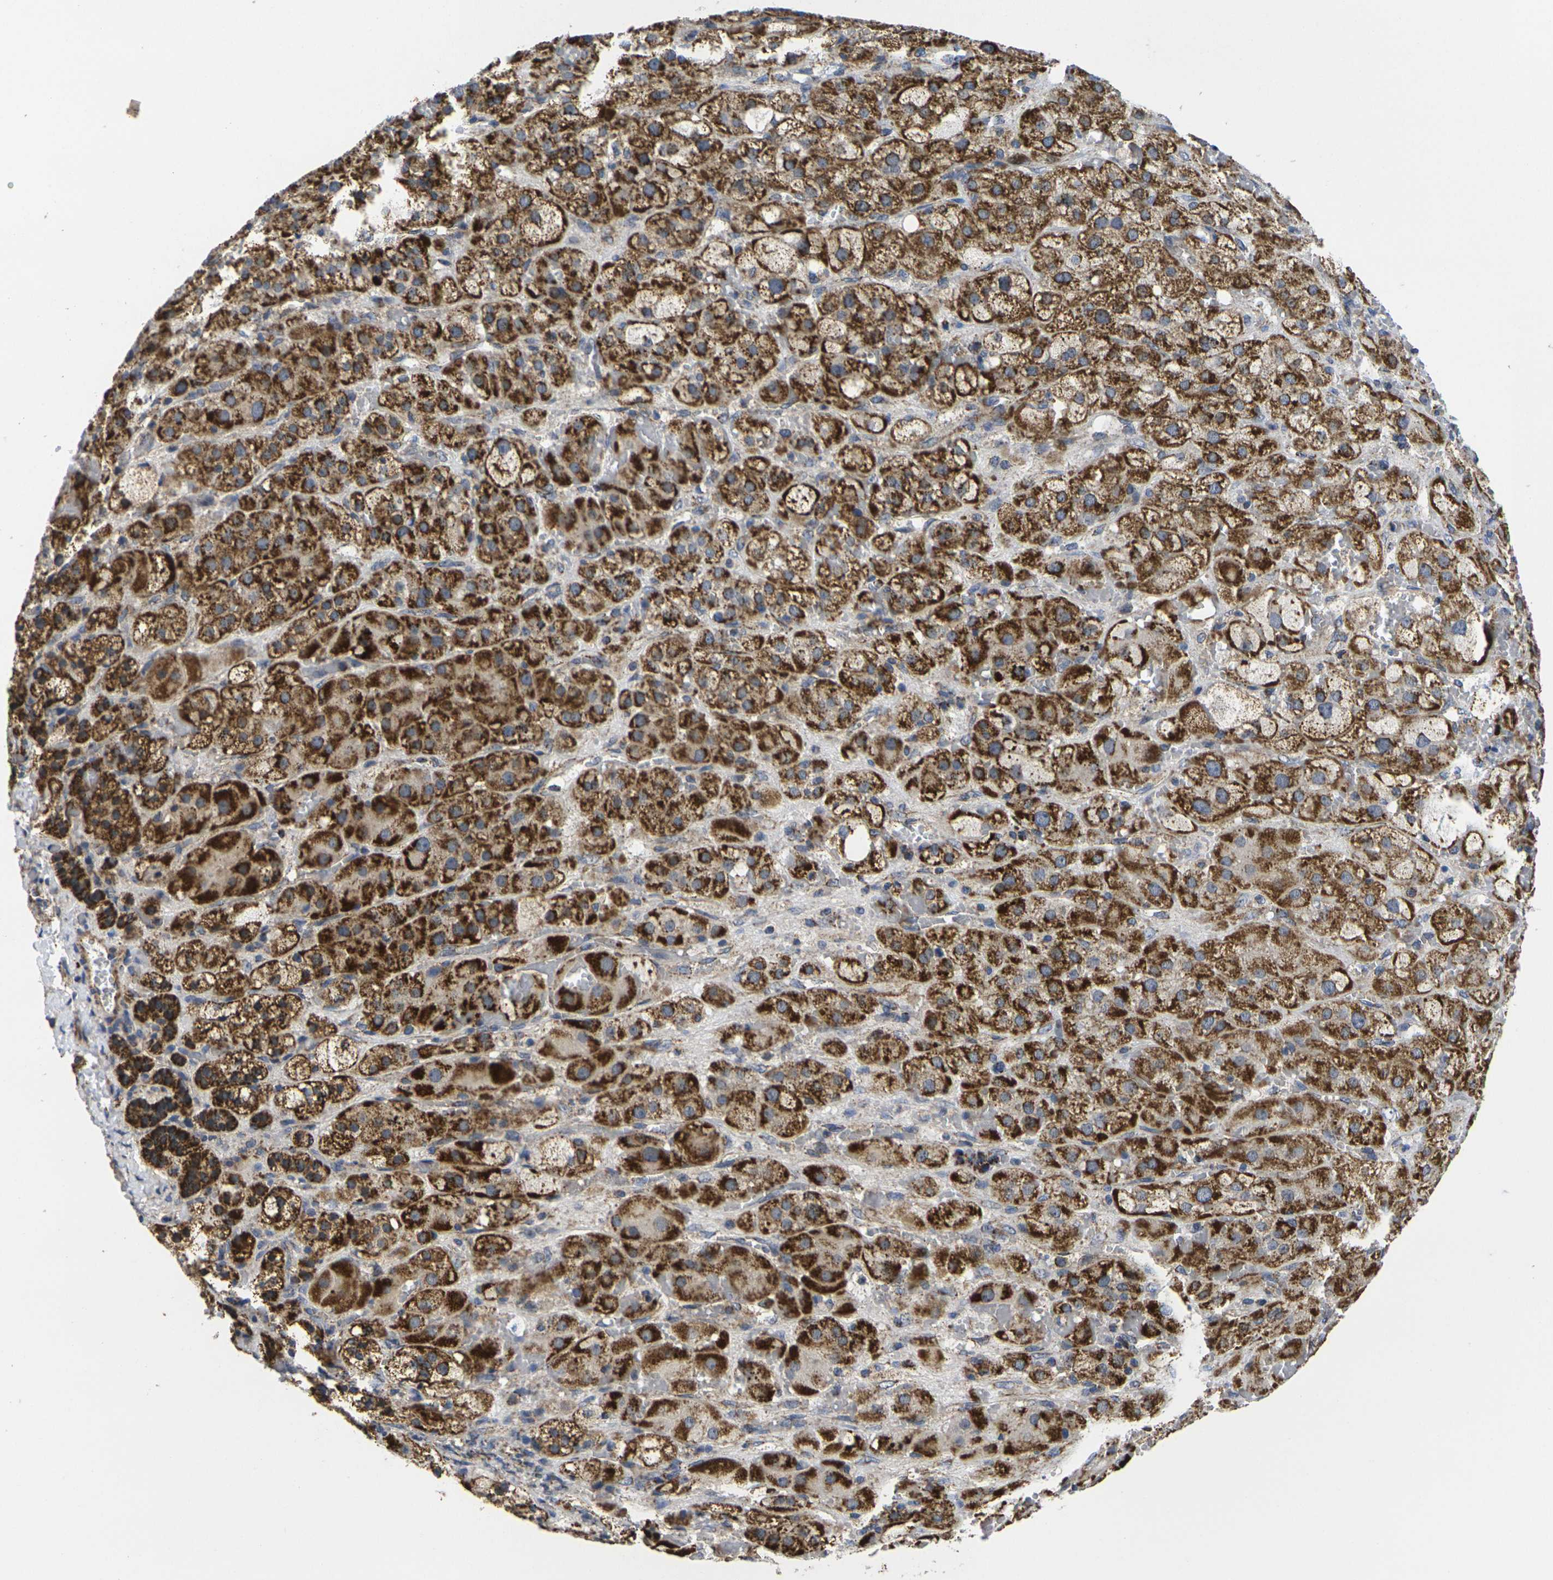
{"staining": {"intensity": "strong", "quantity": ">75%", "location": "cytoplasmic/membranous"}, "tissue": "adrenal gland", "cell_type": "Glandular cells", "image_type": "normal", "snomed": [{"axis": "morphology", "description": "Normal tissue, NOS"}, {"axis": "topography", "description": "Adrenal gland"}], "caption": "An IHC micrograph of benign tissue is shown. Protein staining in brown highlights strong cytoplasmic/membranous positivity in adrenal gland within glandular cells. The protein of interest is shown in brown color, while the nuclei are stained blue.", "gene": "P2RY11", "patient": {"sex": "female", "age": 47}}